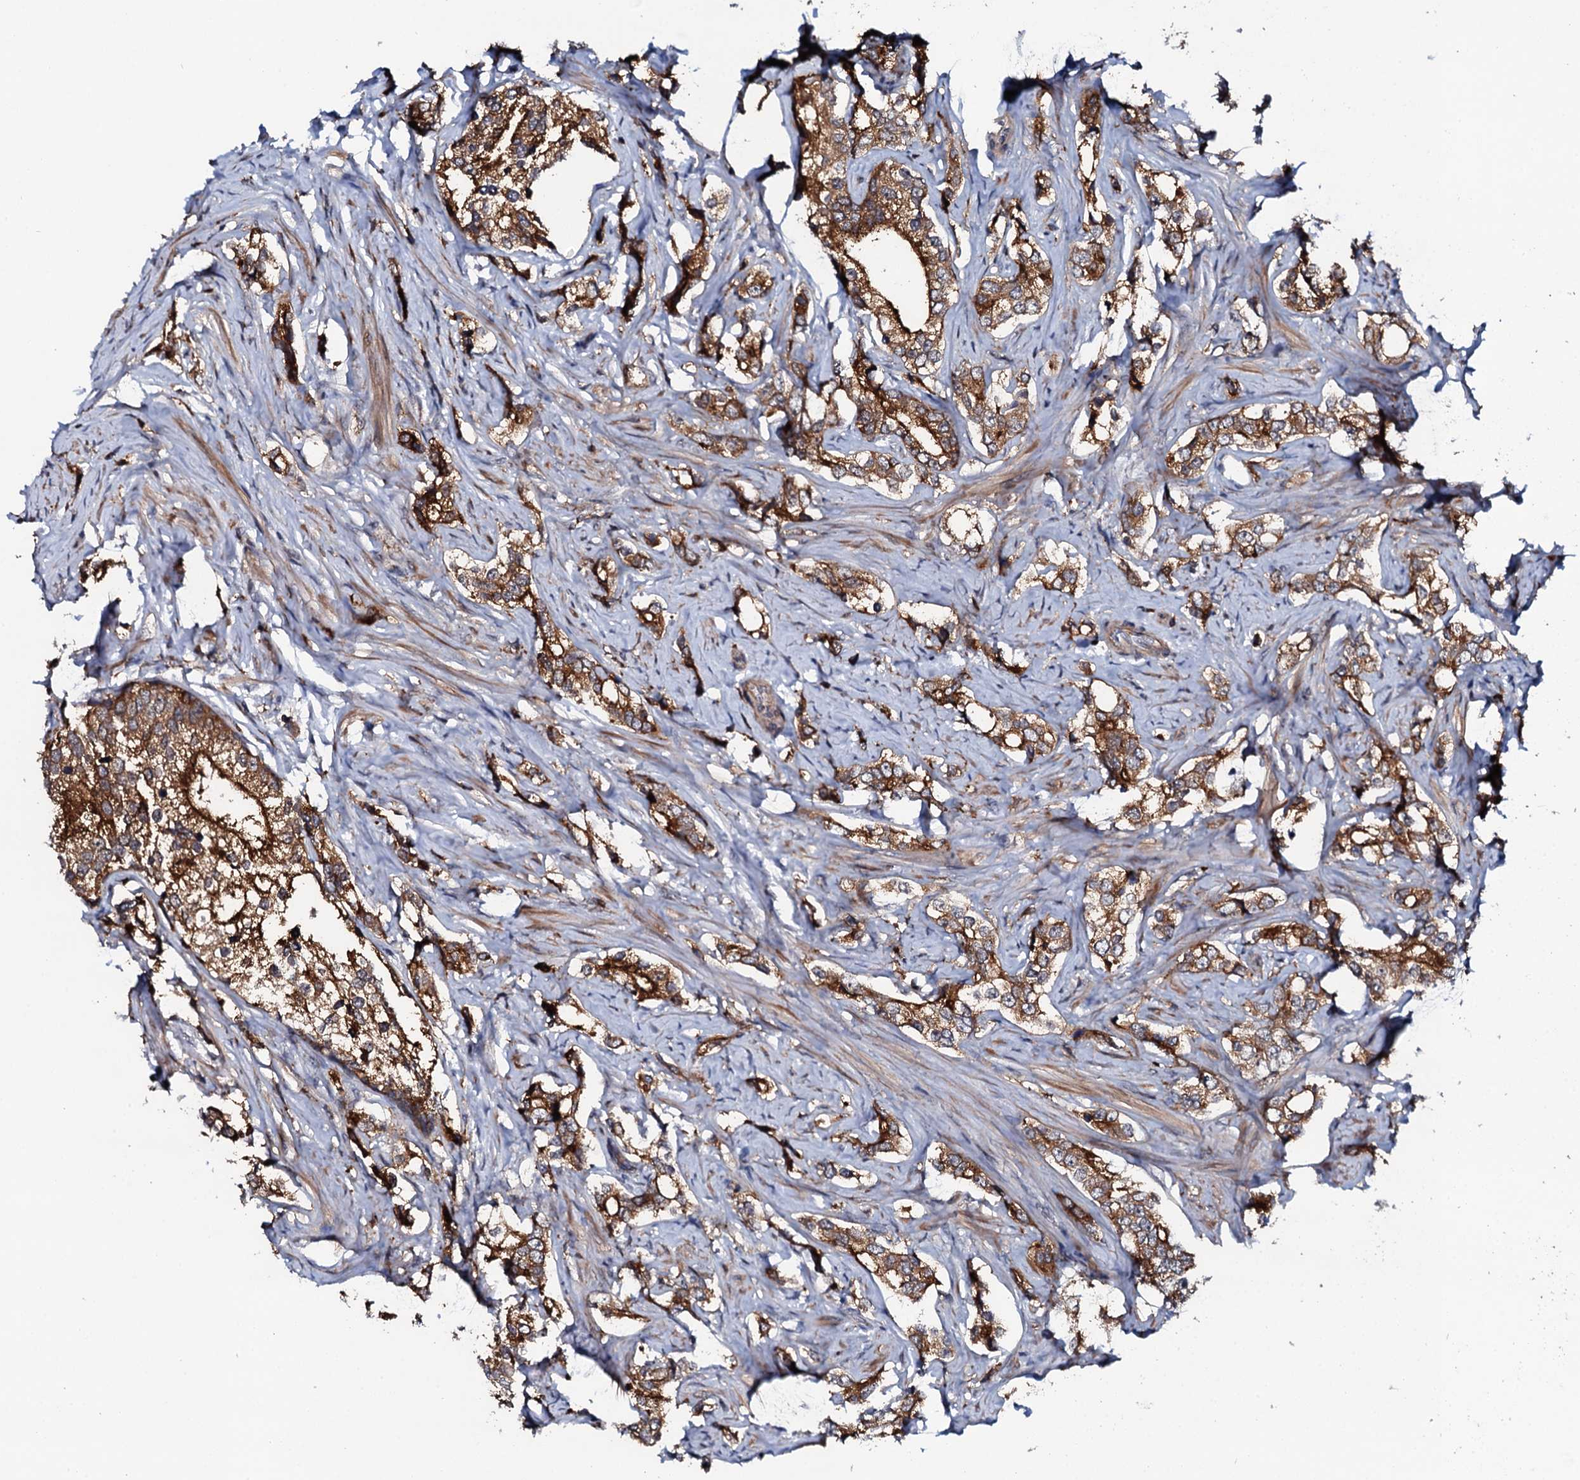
{"staining": {"intensity": "strong", "quantity": ">75%", "location": "cytoplasmic/membranous"}, "tissue": "prostate cancer", "cell_type": "Tumor cells", "image_type": "cancer", "snomed": [{"axis": "morphology", "description": "Adenocarcinoma, High grade"}, {"axis": "topography", "description": "Prostate"}], "caption": "Immunohistochemical staining of prostate cancer (adenocarcinoma (high-grade)) exhibits high levels of strong cytoplasmic/membranous protein expression in about >75% of tumor cells. (DAB (3,3'-diaminobenzidine) = brown stain, brightfield microscopy at high magnification).", "gene": "VAMP8", "patient": {"sex": "male", "age": 66}}